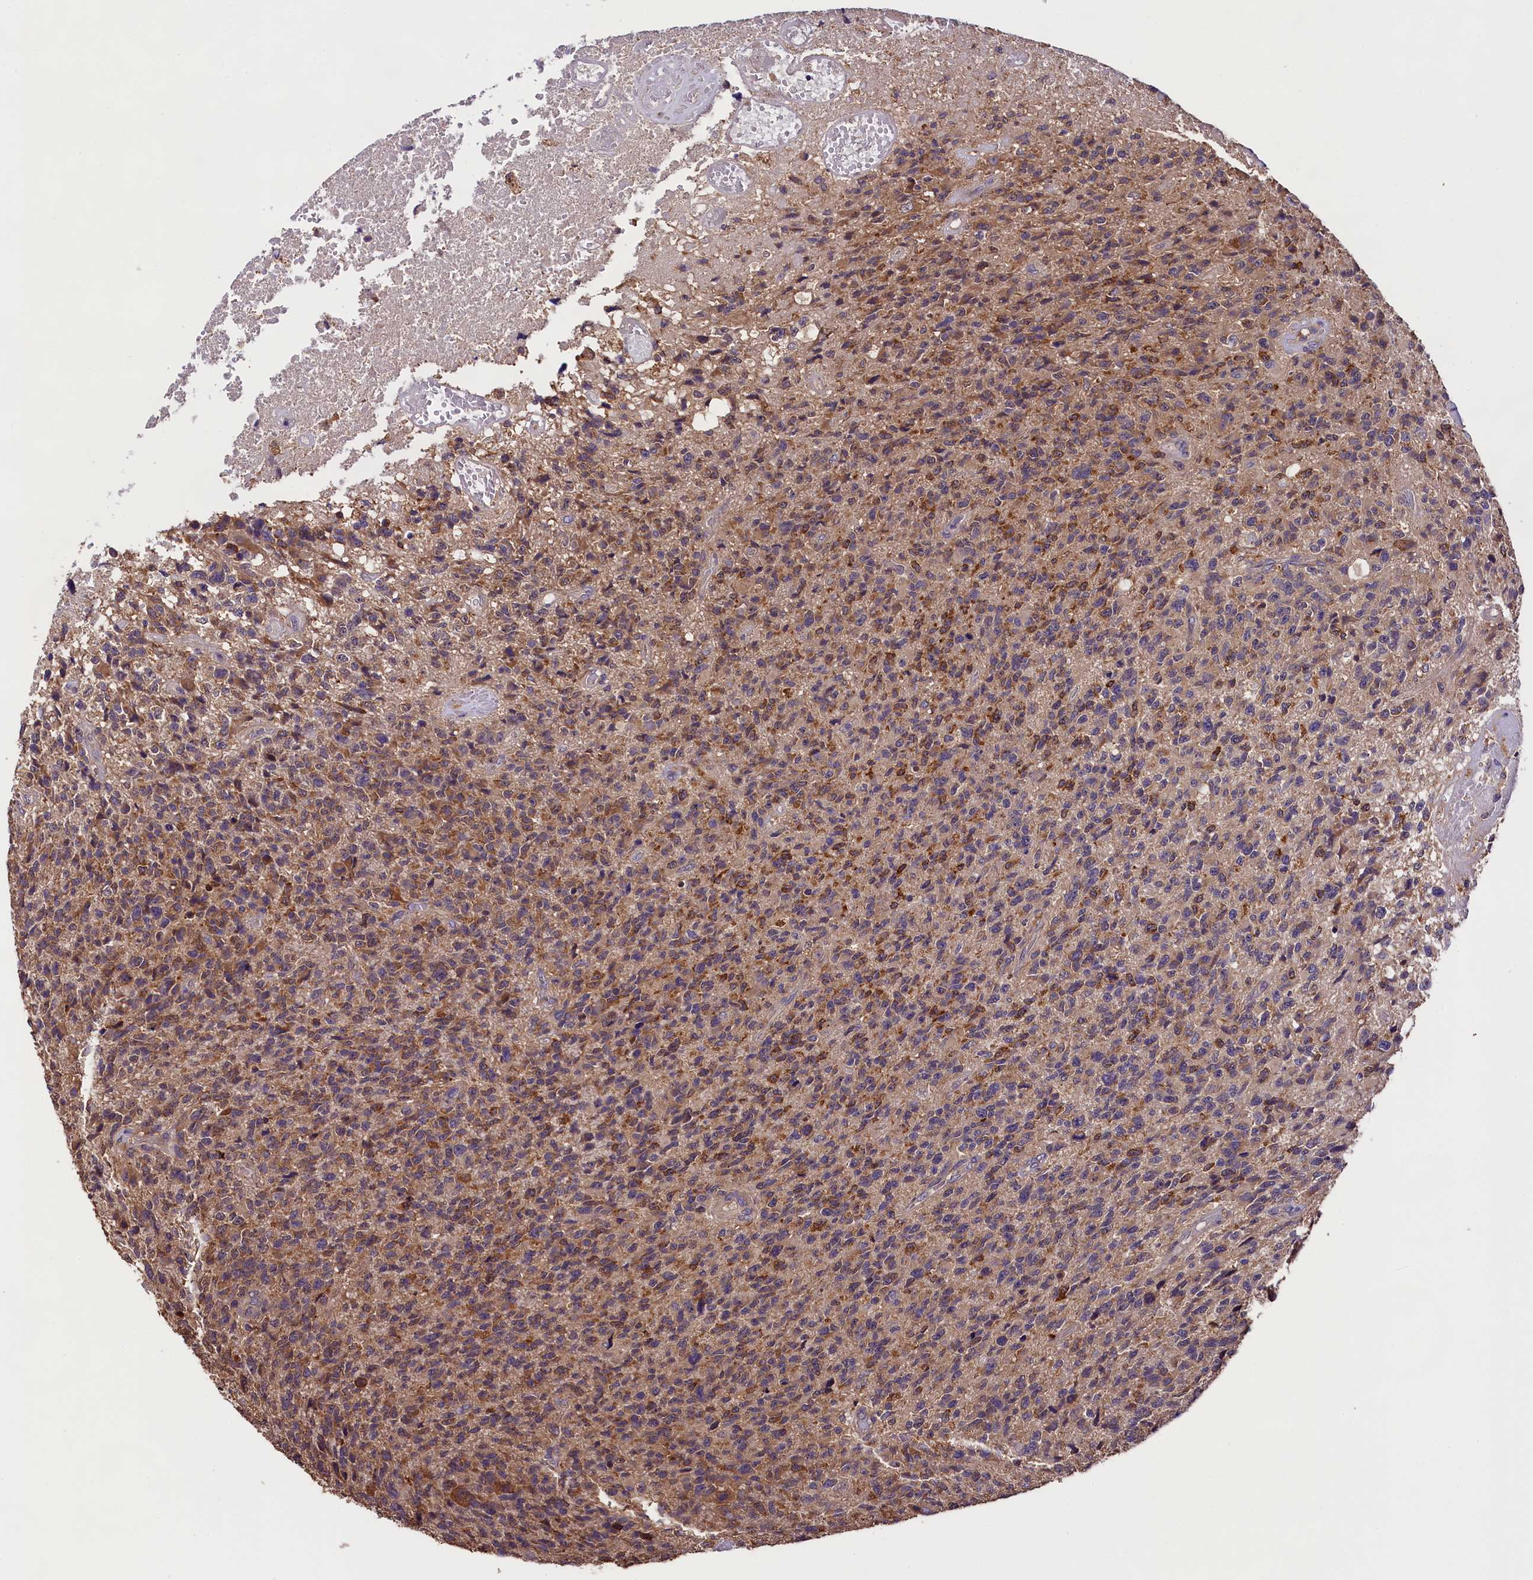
{"staining": {"intensity": "moderate", "quantity": "25%-75%", "location": "cytoplasmic/membranous"}, "tissue": "glioma", "cell_type": "Tumor cells", "image_type": "cancer", "snomed": [{"axis": "morphology", "description": "Glioma, malignant, High grade"}, {"axis": "topography", "description": "Brain"}], "caption": "Malignant glioma (high-grade) stained with immunohistochemistry shows moderate cytoplasmic/membranous positivity in about 25%-75% of tumor cells.", "gene": "ENKD1", "patient": {"sex": "male", "age": 76}}